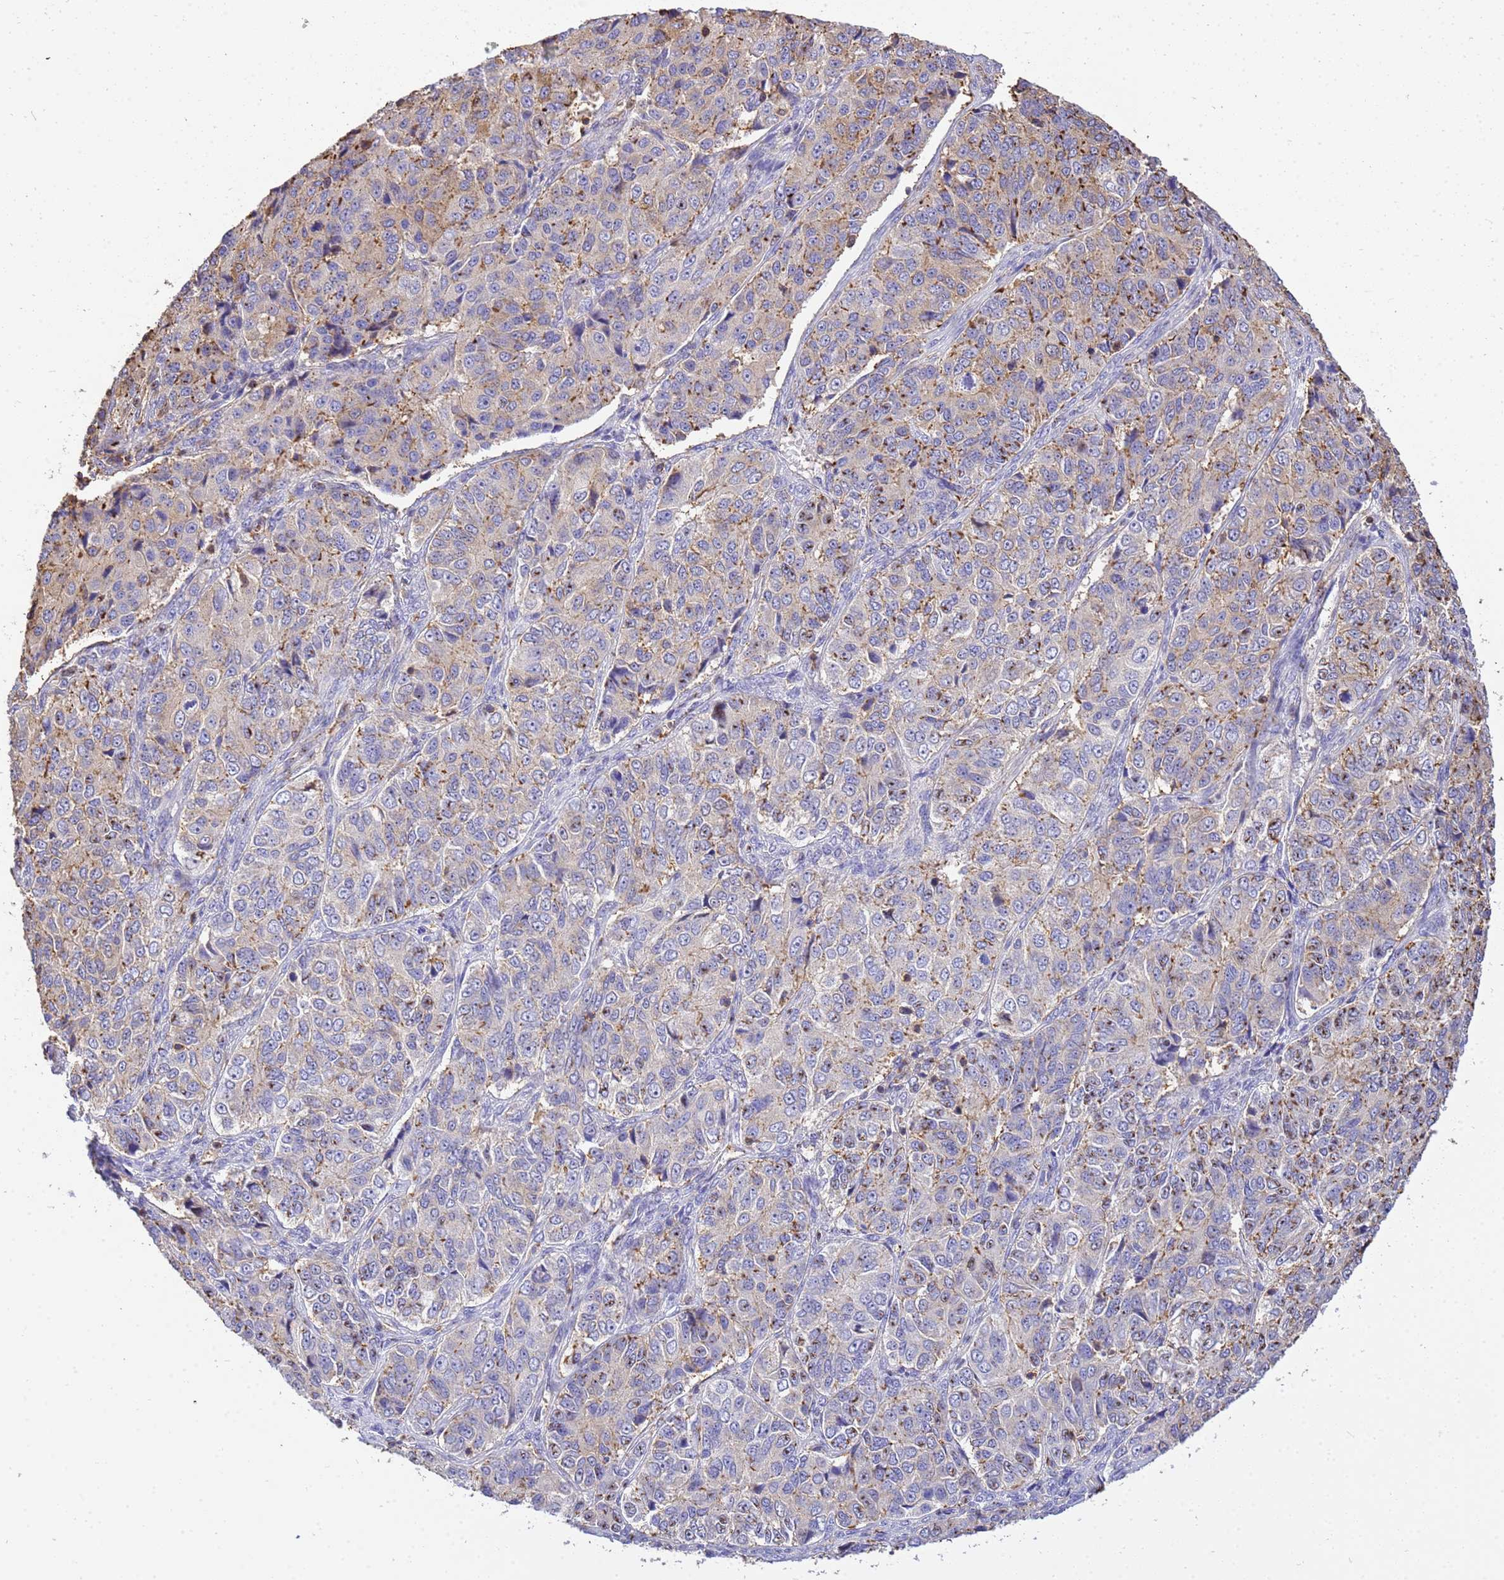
{"staining": {"intensity": "moderate", "quantity": "25%-75%", "location": "cytoplasmic/membranous"}, "tissue": "ovarian cancer", "cell_type": "Tumor cells", "image_type": "cancer", "snomed": [{"axis": "morphology", "description": "Carcinoma, endometroid"}, {"axis": "topography", "description": "Ovary"}], "caption": "Immunohistochemical staining of ovarian cancer (endometroid carcinoma) reveals medium levels of moderate cytoplasmic/membranous protein positivity in about 25%-75% of tumor cells.", "gene": "WDR64", "patient": {"sex": "female", "age": 51}}